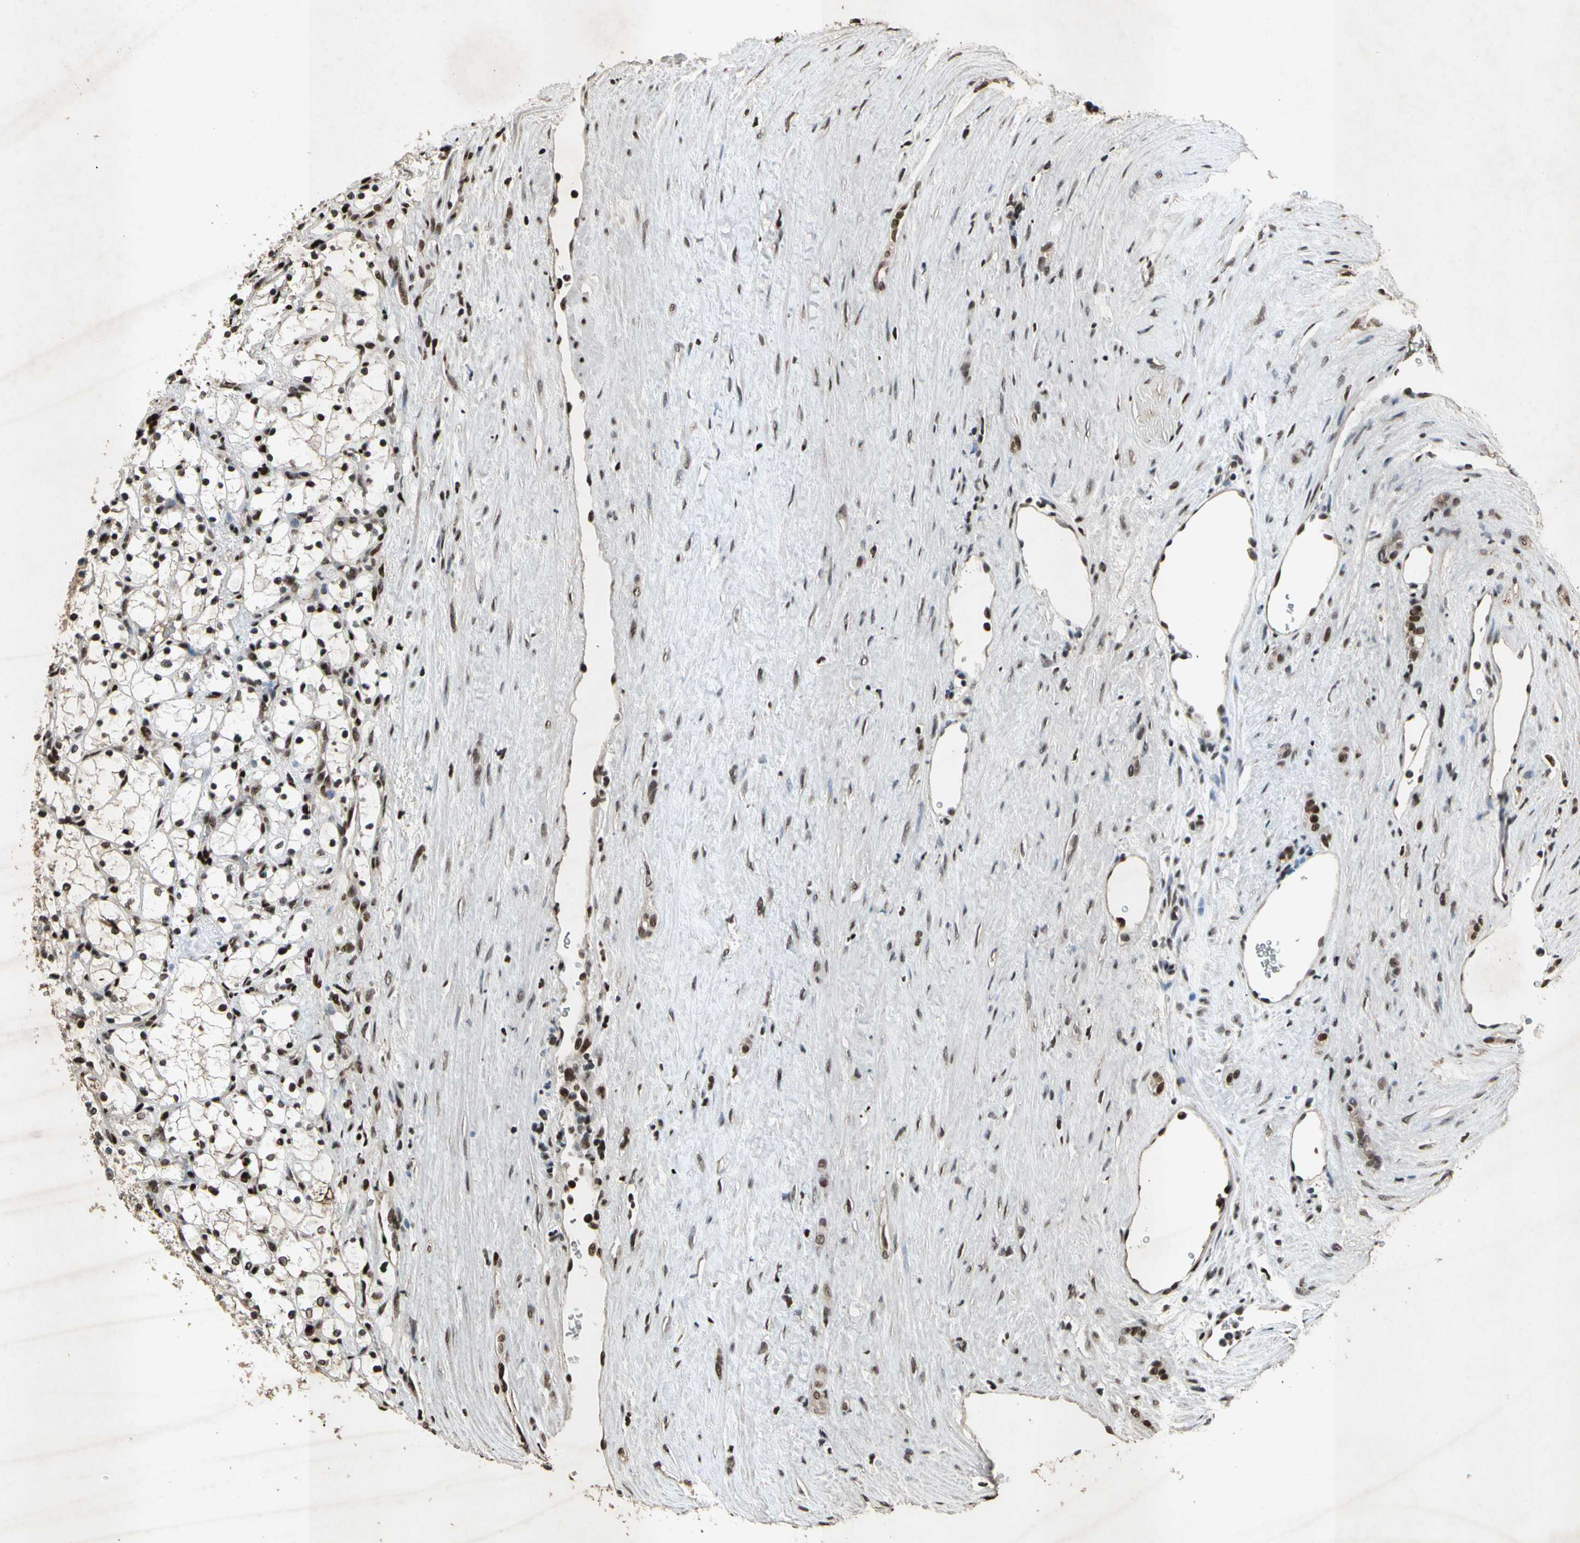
{"staining": {"intensity": "strong", "quantity": ">75%", "location": "nuclear"}, "tissue": "renal cancer", "cell_type": "Tumor cells", "image_type": "cancer", "snomed": [{"axis": "morphology", "description": "Adenocarcinoma, NOS"}, {"axis": "topography", "description": "Kidney"}], "caption": "Immunohistochemical staining of renal cancer (adenocarcinoma) exhibits strong nuclear protein expression in about >75% of tumor cells. (IHC, brightfield microscopy, high magnification).", "gene": "TBX2", "patient": {"sex": "female", "age": 69}}